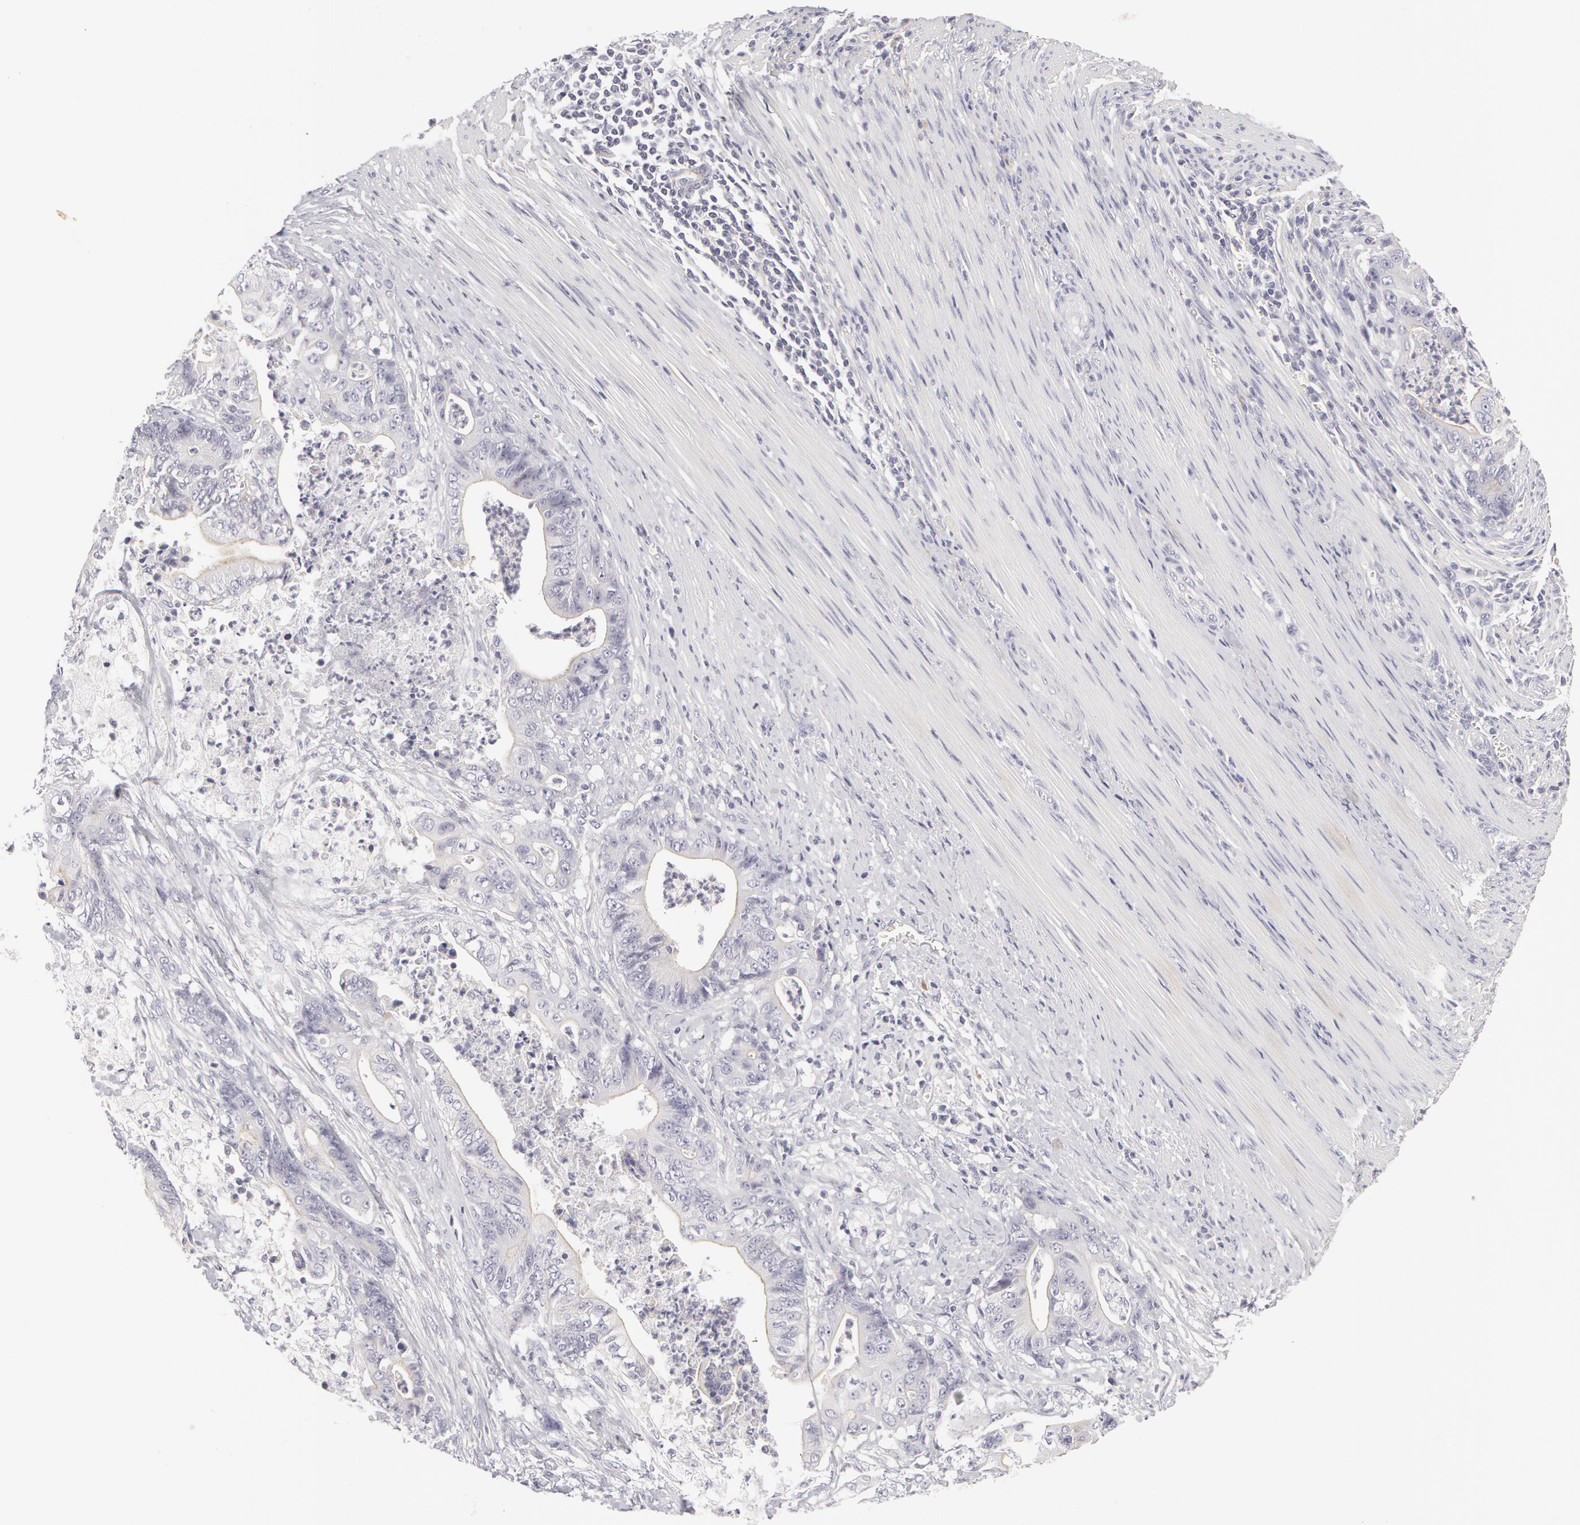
{"staining": {"intensity": "negative", "quantity": "none", "location": "none"}, "tissue": "stomach cancer", "cell_type": "Tumor cells", "image_type": "cancer", "snomed": [{"axis": "morphology", "description": "Adenocarcinoma, NOS"}, {"axis": "topography", "description": "Stomach, lower"}], "caption": "The photomicrograph displays no staining of tumor cells in adenocarcinoma (stomach).", "gene": "ABCB1", "patient": {"sex": "female", "age": 86}}